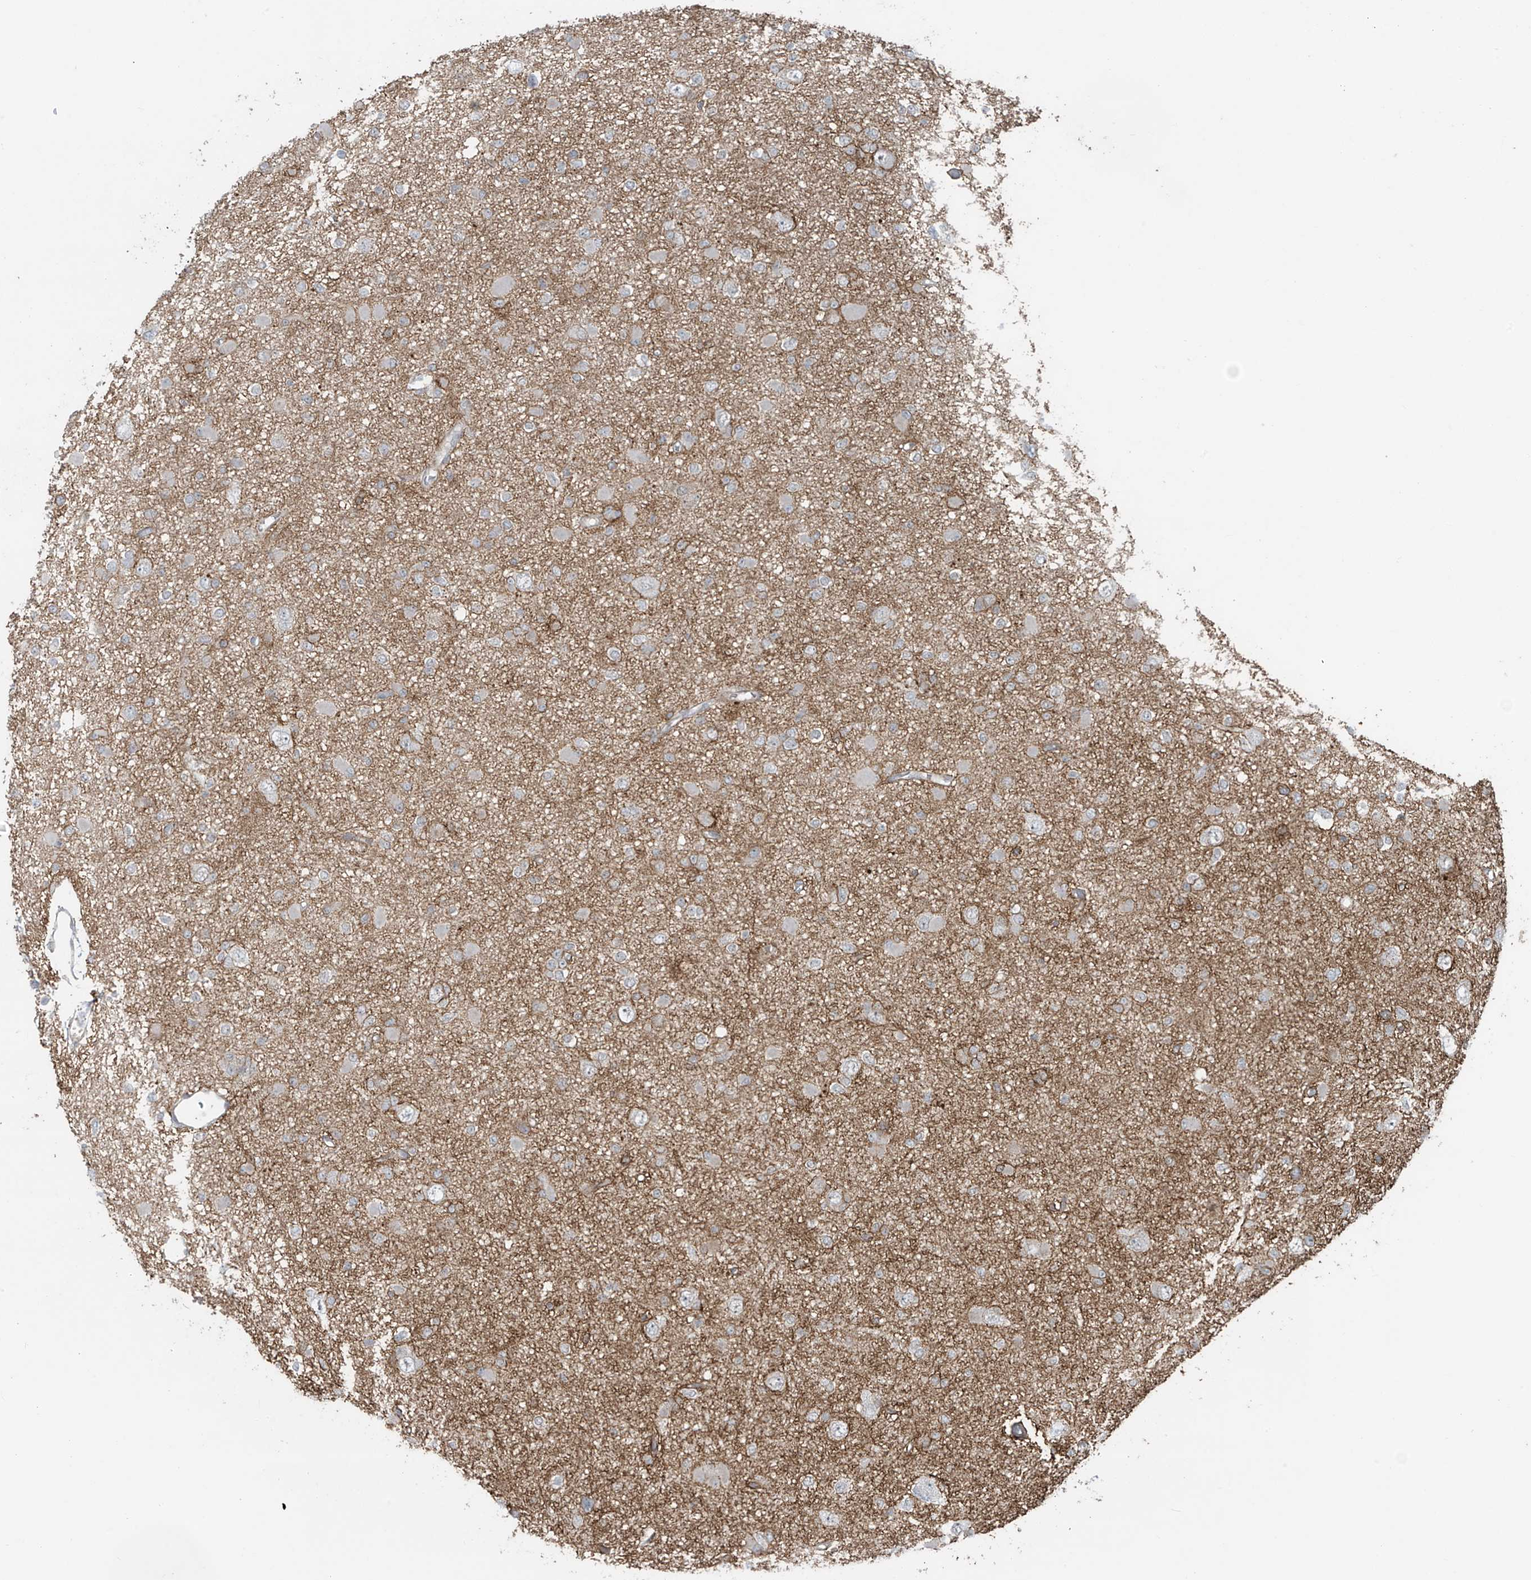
{"staining": {"intensity": "negative", "quantity": "none", "location": "none"}, "tissue": "glioma", "cell_type": "Tumor cells", "image_type": "cancer", "snomed": [{"axis": "morphology", "description": "Glioma, malignant, Low grade"}, {"axis": "topography", "description": "Brain"}], "caption": "This is a histopathology image of immunohistochemistry (IHC) staining of malignant glioma (low-grade), which shows no expression in tumor cells.", "gene": "RASGEF1A", "patient": {"sex": "female", "age": 22}}